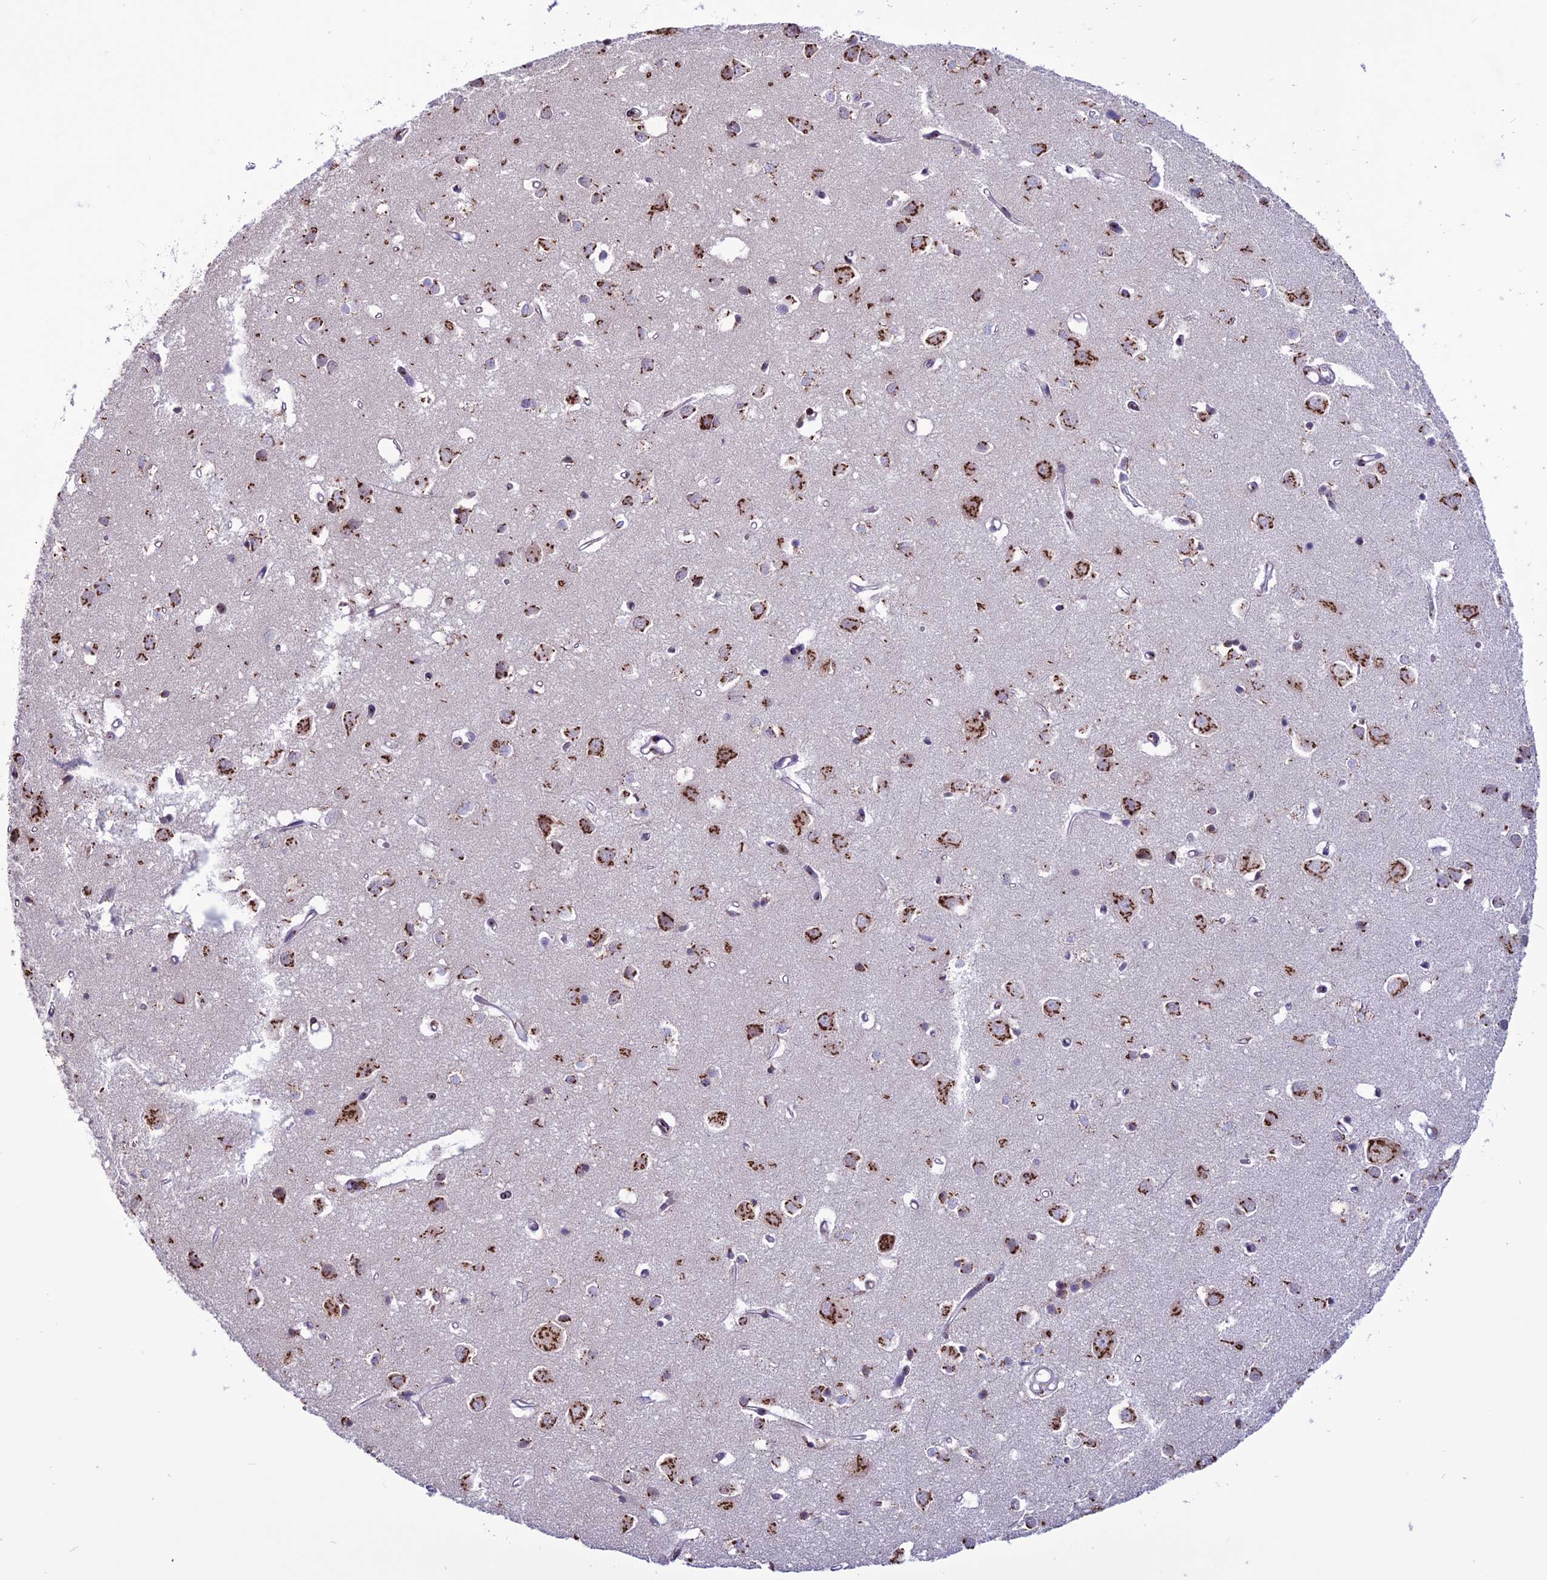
{"staining": {"intensity": "negative", "quantity": "none", "location": "none"}, "tissue": "cerebral cortex", "cell_type": "Endothelial cells", "image_type": "normal", "snomed": [{"axis": "morphology", "description": "Normal tissue, NOS"}, {"axis": "topography", "description": "Cerebral cortex"}], "caption": "Immunohistochemistry (IHC) histopathology image of benign human cerebral cortex stained for a protein (brown), which demonstrates no staining in endothelial cells.", "gene": "PLEKHA4", "patient": {"sex": "female", "age": 64}}